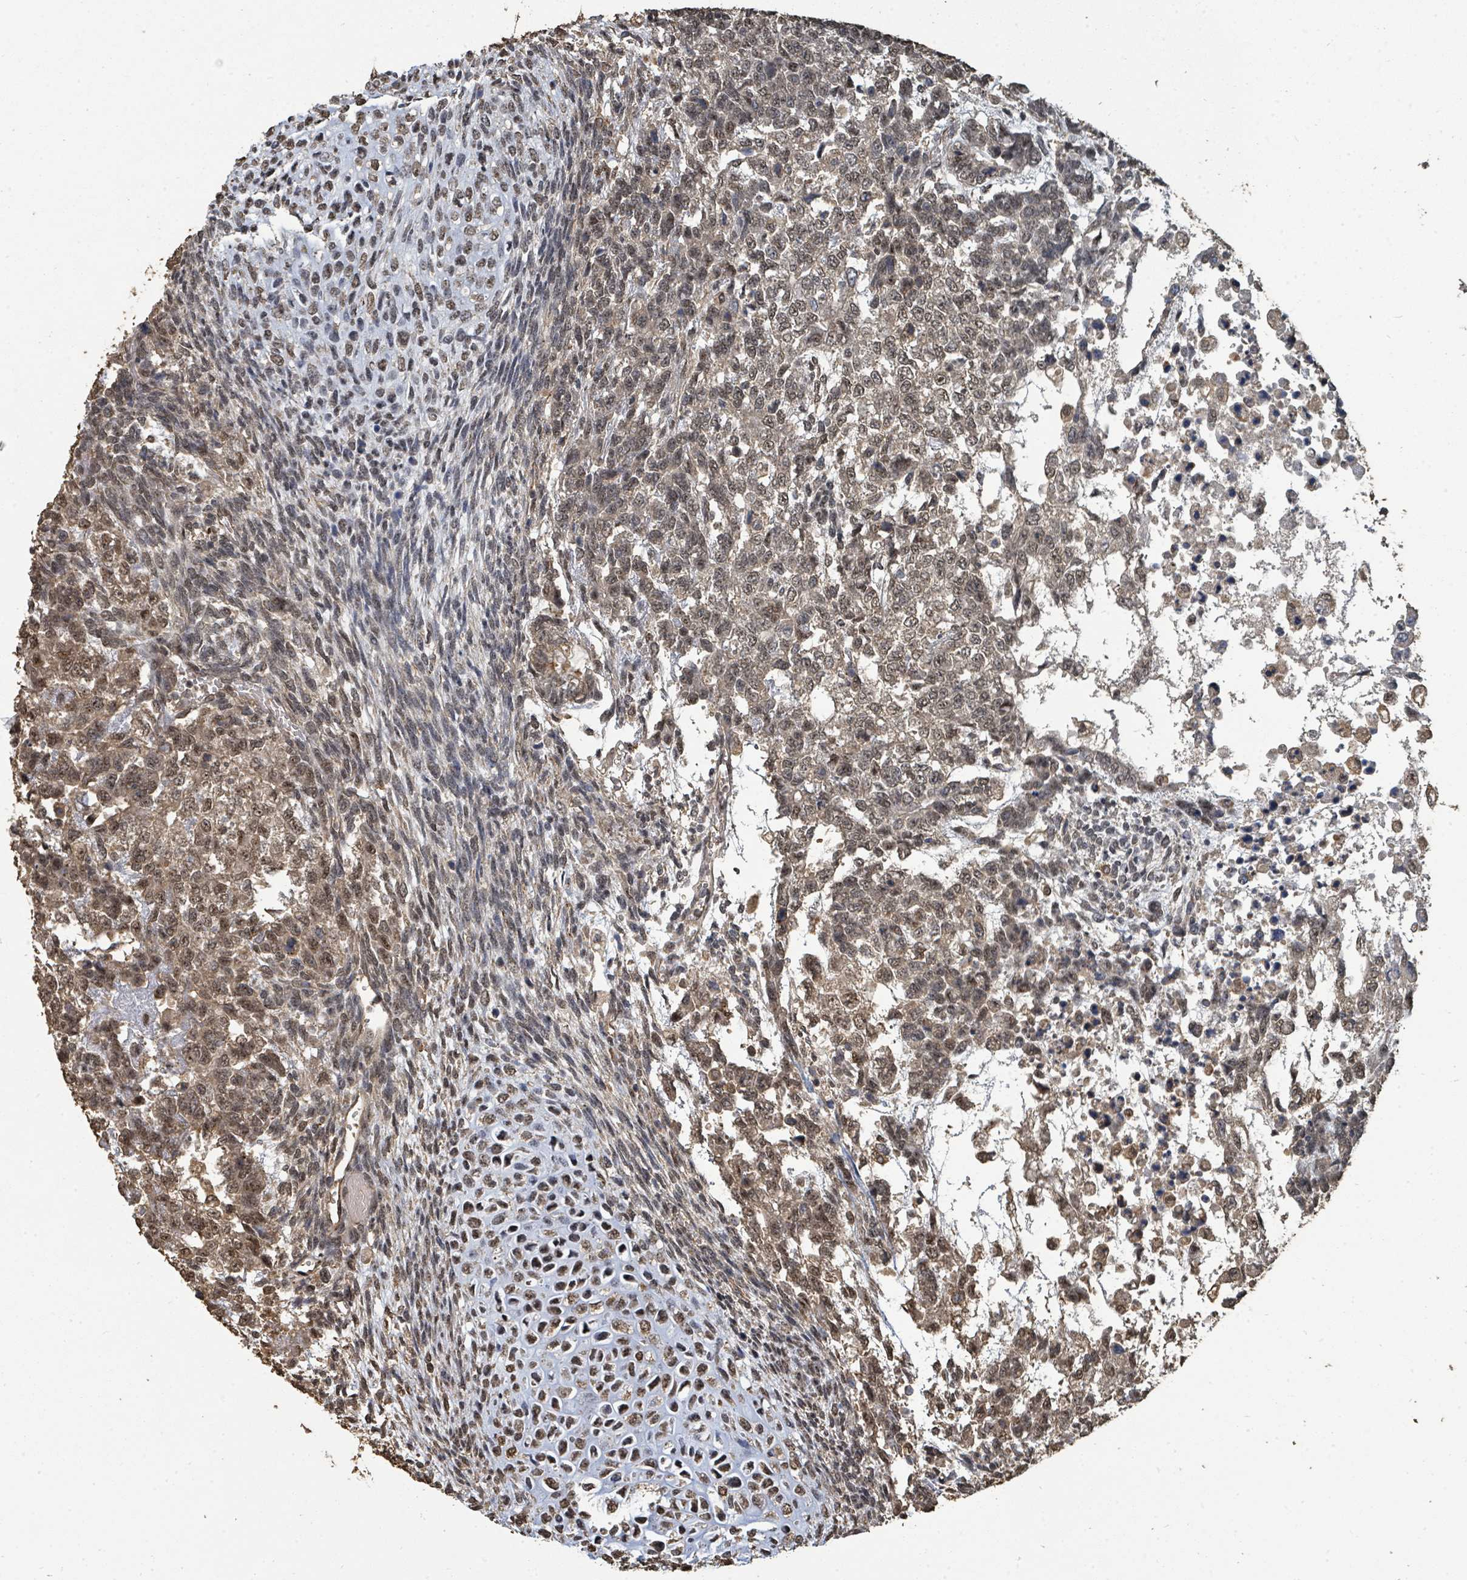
{"staining": {"intensity": "moderate", "quantity": ">75%", "location": "cytoplasmic/membranous,nuclear"}, "tissue": "testis cancer", "cell_type": "Tumor cells", "image_type": "cancer", "snomed": [{"axis": "morphology", "description": "Carcinoma, Embryonal, NOS"}, {"axis": "topography", "description": "Testis"}], "caption": "Brown immunohistochemical staining in testis cancer (embryonal carcinoma) reveals moderate cytoplasmic/membranous and nuclear positivity in approximately >75% of tumor cells.", "gene": "C6orf52", "patient": {"sex": "male", "age": 23}}